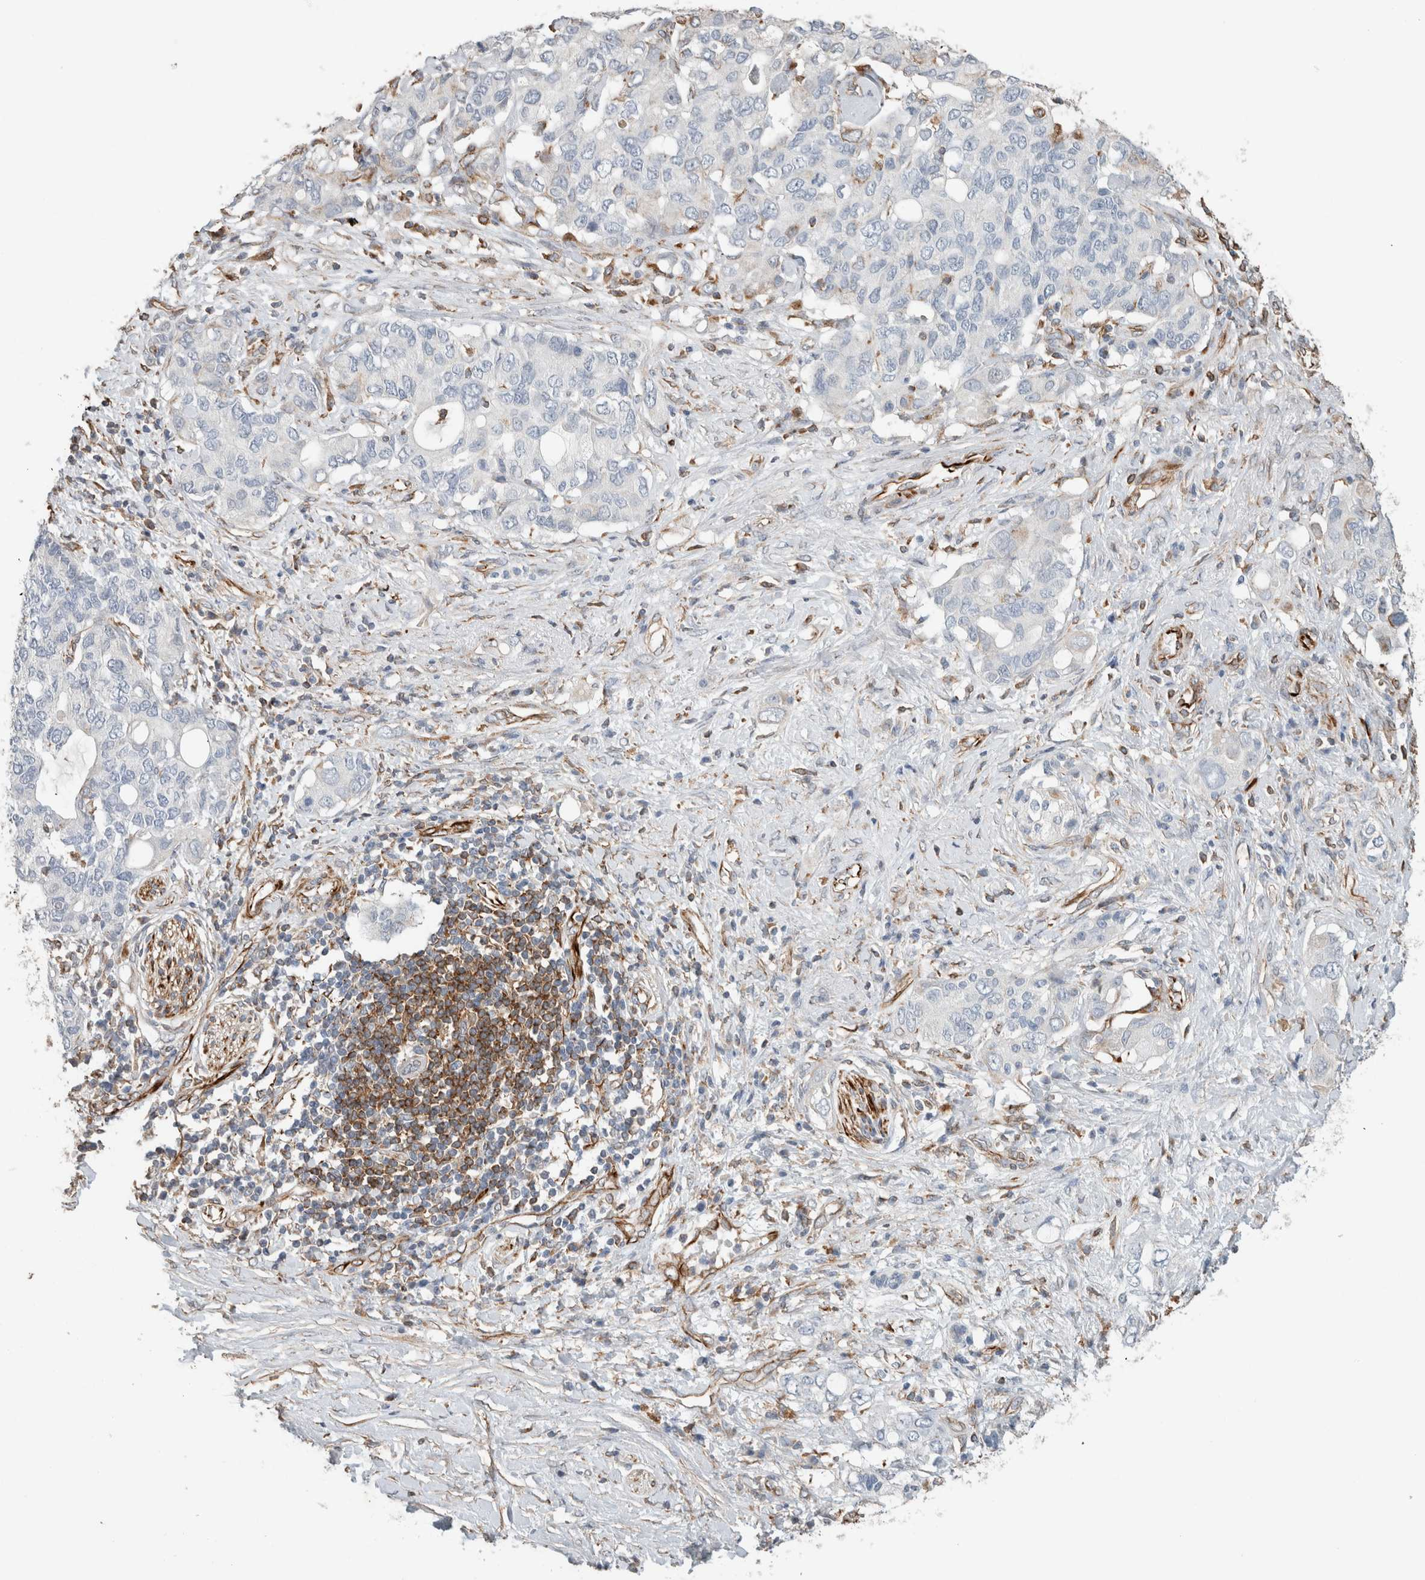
{"staining": {"intensity": "negative", "quantity": "none", "location": "none"}, "tissue": "pancreatic cancer", "cell_type": "Tumor cells", "image_type": "cancer", "snomed": [{"axis": "morphology", "description": "Adenocarcinoma, NOS"}, {"axis": "topography", "description": "Pancreas"}], "caption": "Immunohistochemistry (IHC) histopathology image of neoplastic tissue: human adenocarcinoma (pancreatic) stained with DAB (3,3'-diaminobenzidine) displays no significant protein staining in tumor cells. Nuclei are stained in blue.", "gene": "LY86", "patient": {"sex": "female", "age": 56}}